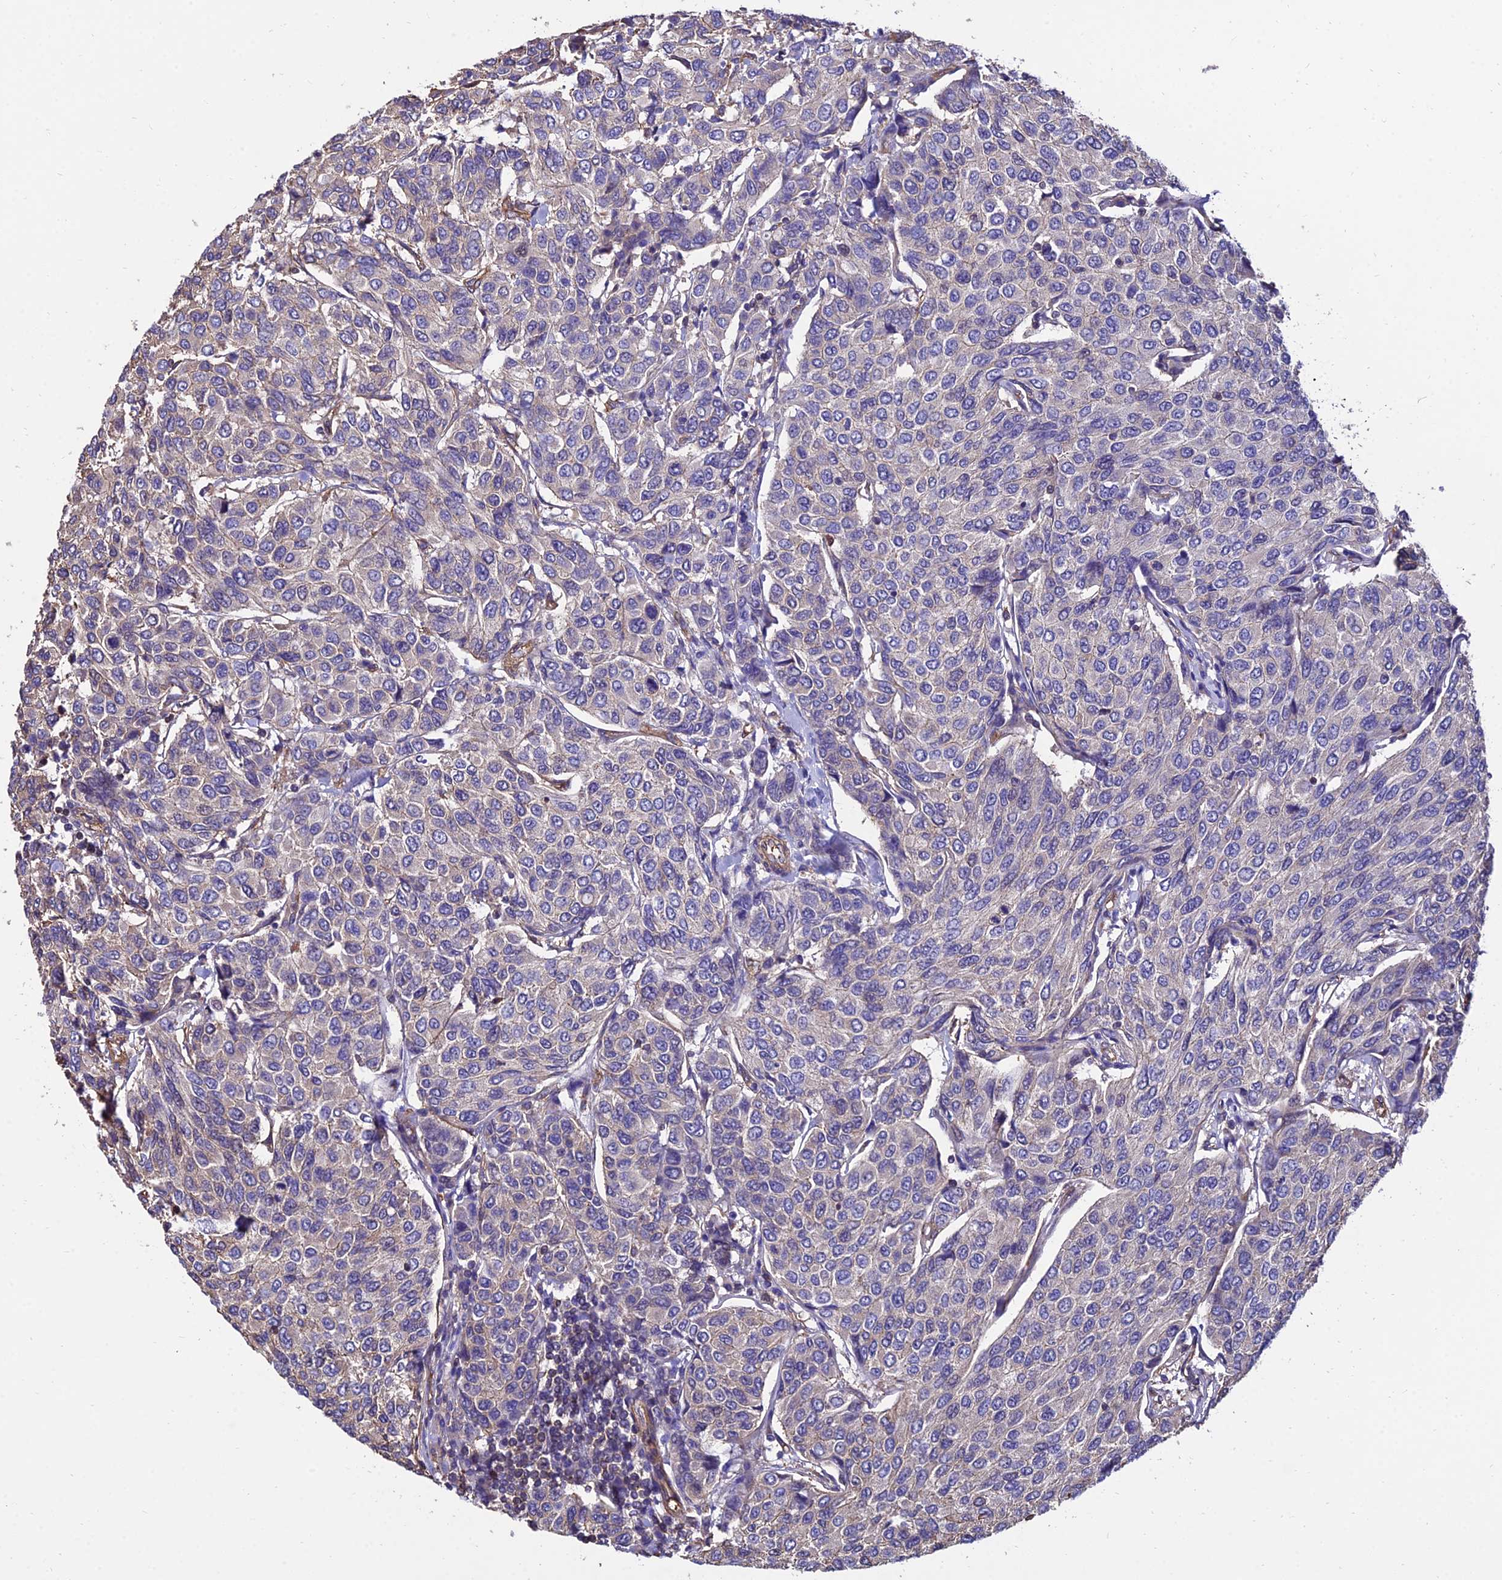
{"staining": {"intensity": "weak", "quantity": "<25%", "location": "cytoplasmic/membranous"}, "tissue": "breast cancer", "cell_type": "Tumor cells", "image_type": "cancer", "snomed": [{"axis": "morphology", "description": "Duct carcinoma"}, {"axis": "topography", "description": "Breast"}], "caption": "This is an immunohistochemistry (IHC) micrograph of breast cancer. There is no expression in tumor cells.", "gene": "CALM2", "patient": {"sex": "female", "age": 55}}